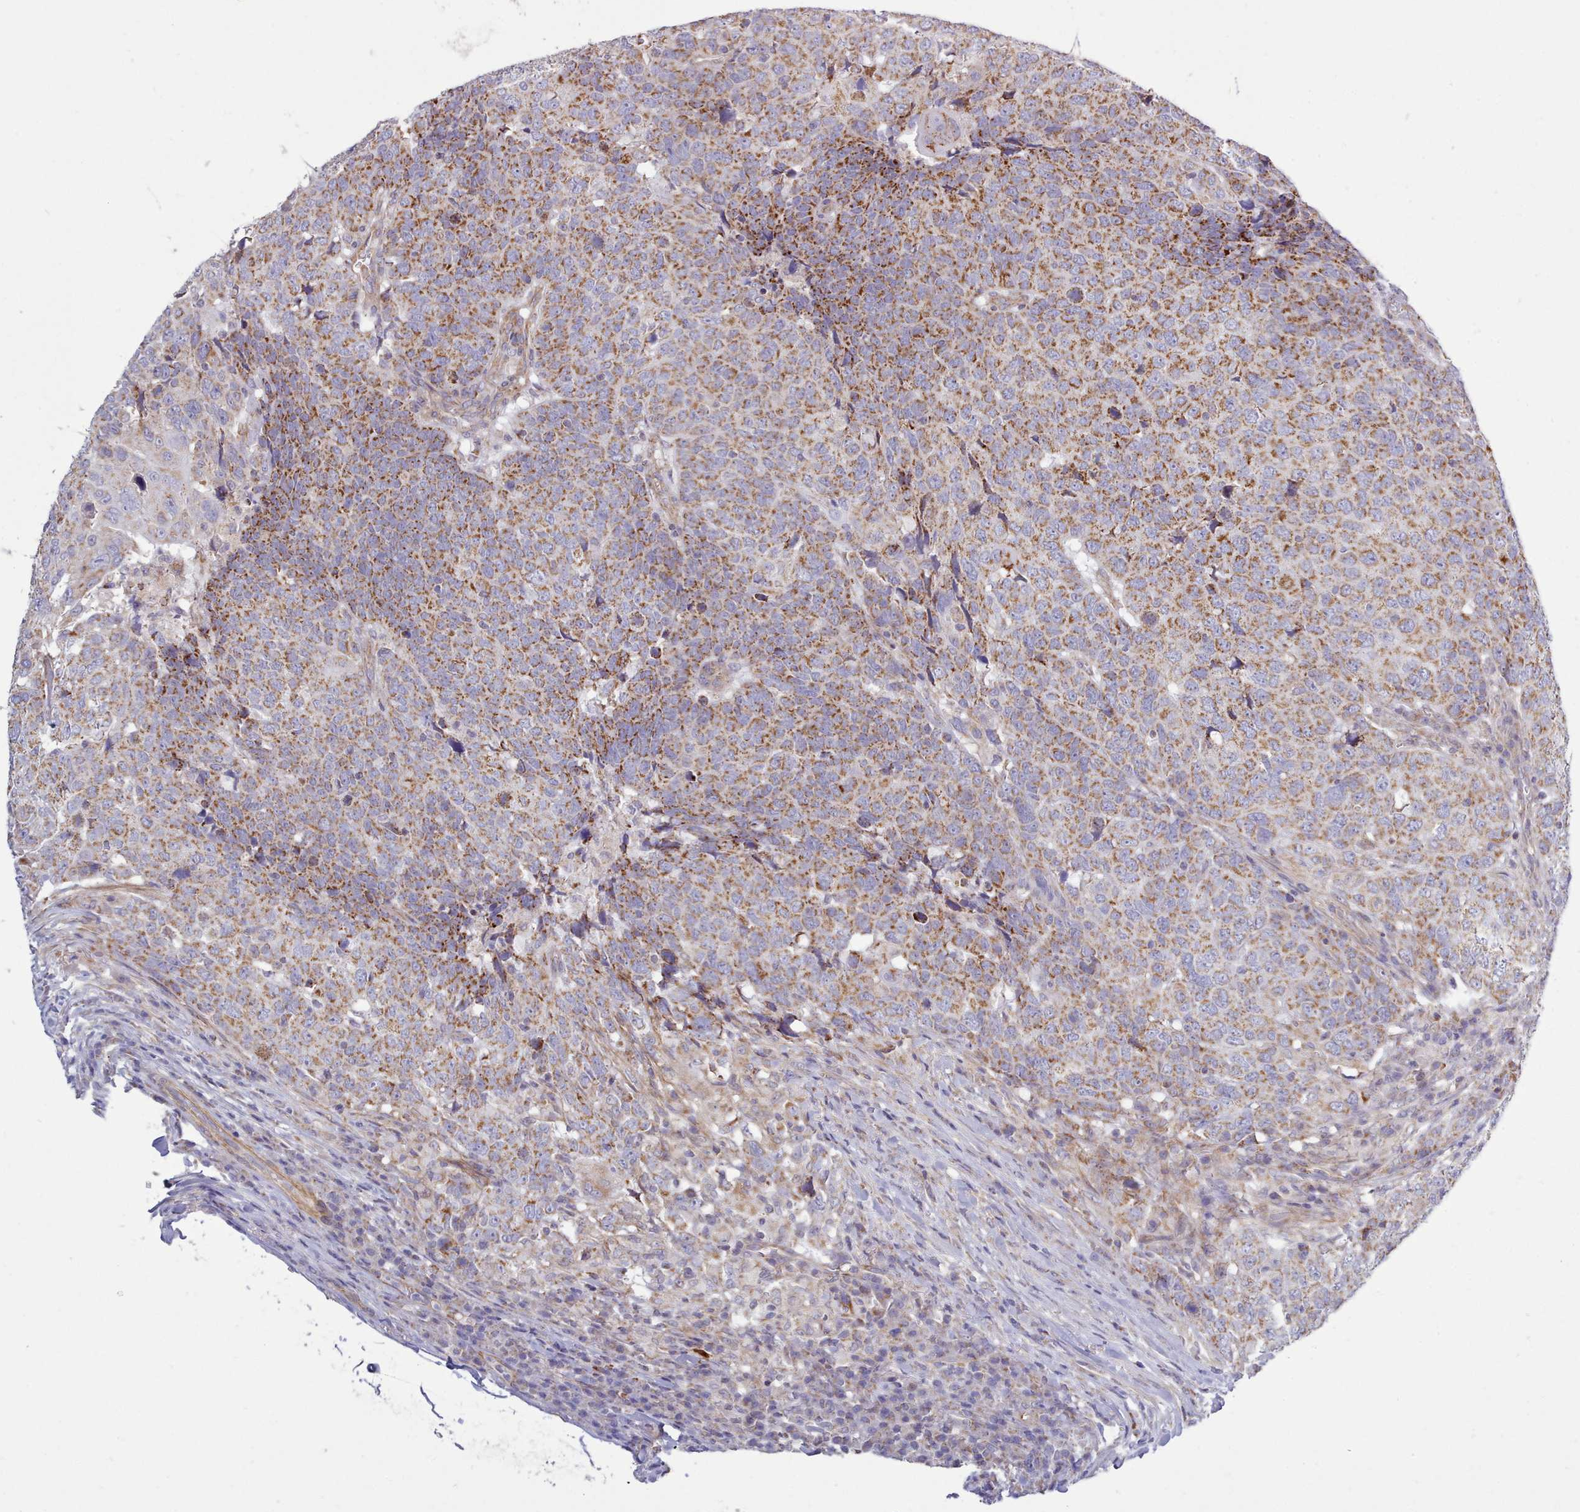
{"staining": {"intensity": "moderate", "quantity": ">75%", "location": "cytoplasmic/membranous"}, "tissue": "head and neck cancer", "cell_type": "Tumor cells", "image_type": "cancer", "snomed": [{"axis": "morphology", "description": "Normal tissue, NOS"}, {"axis": "morphology", "description": "Squamous cell carcinoma, NOS"}, {"axis": "topography", "description": "Skeletal muscle"}, {"axis": "topography", "description": "Vascular tissue"}, {"axis": "topography", "description": "Peripheral nerve tissue"}, {"axis": "topography", "description": "Head-Neck"}], "caption": "A brown stain labels moderate cytoplasmic/membranous positivity of a protein in squamous cell carcinoma (head and neck) tumor cells. The staining was performed using DAB (3,3'-diaminobenzidine) to visualize the protein expression in brown, while the nuclei were stained in blue with hematoxylin (Magnification: 20x).", "gene": "MRPL21", "patient": {"sex": "male", "age": 66}}